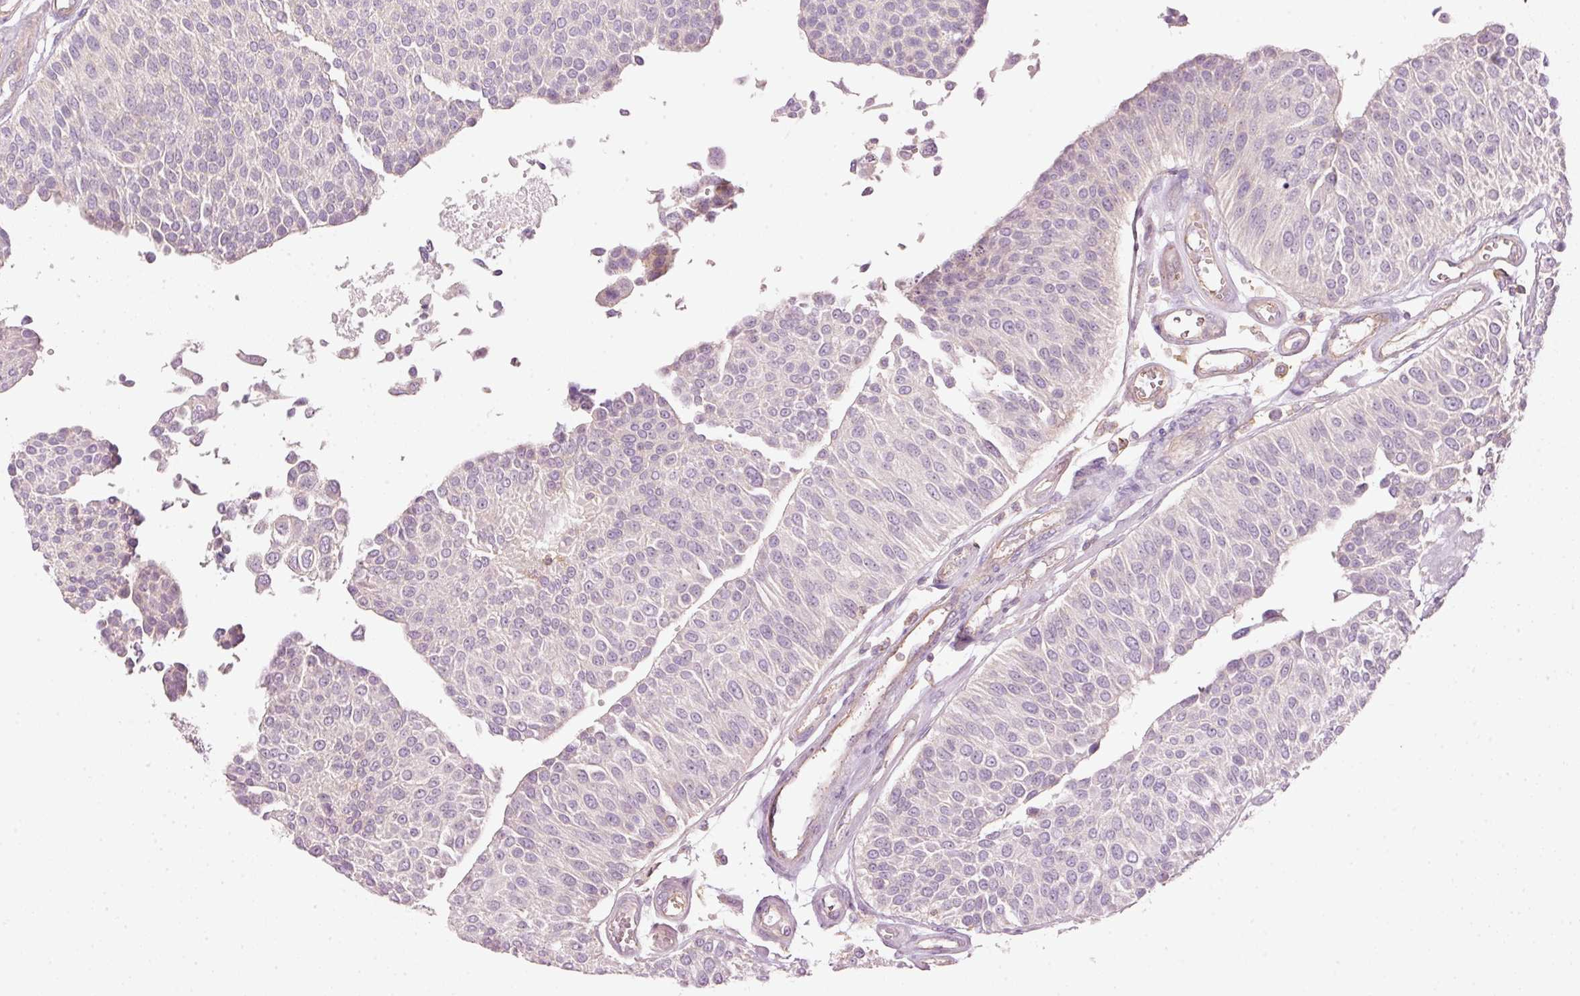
{"staining": {"intensity": "negative", "quantity": "none", "location": "none"}, "tissue": "urothelial cancer", "cell_type": "Tumor cells", "image_type": "cancer", "snomed": [{"axis": "morphology", "description": "Urothelial carcinoma, NOS"}, {"axis": "topography", "description": "Urinary bladder"}], "caption": "Immunohistochemistry of transitional cell carcinoma reveals no expression in tumor cells. (IHC, brightfield microscopy, high magnification).", "gene": "SIPA1", "patient": {"sex": "male", "age": 55}}